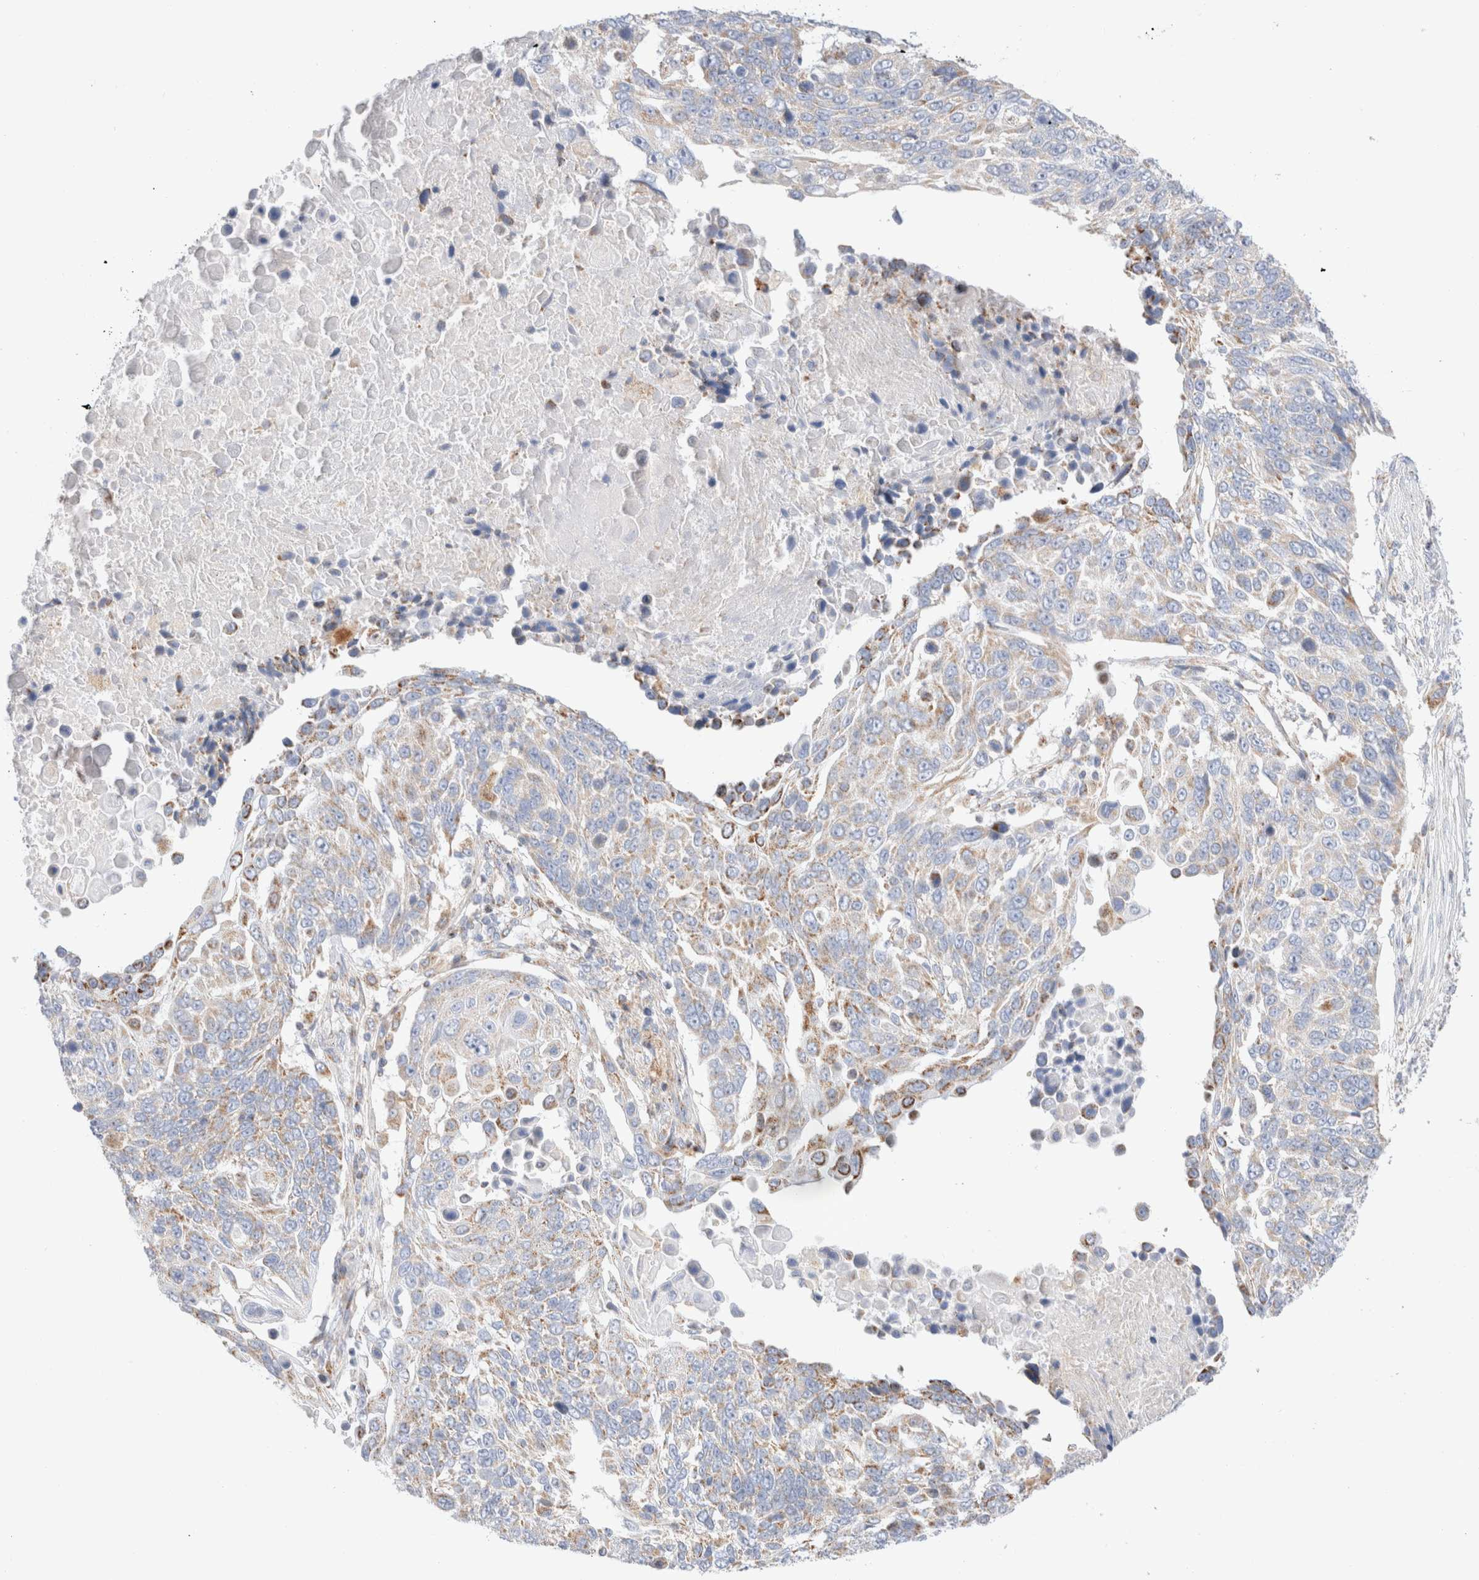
{"staining": {"intensity": "weak", "quantity": "<25%", "location": "cytoplasmic/membranous"}, "tissue": "lung cancer", "cell_type": "Tumor cells", "image_type": "cancer", "snomed": [{"axis": "morphology", "description": "Squamous cell carcinoma, NOS"}, {"axis": "topography", "description": "Lung"}], "caption": "The photomicrograph displays no staining of tumor cells in lung squamous cell carcinoma.", "gene": "ATP6V1C1", "patient": {"sex": "male", "age": 66}}